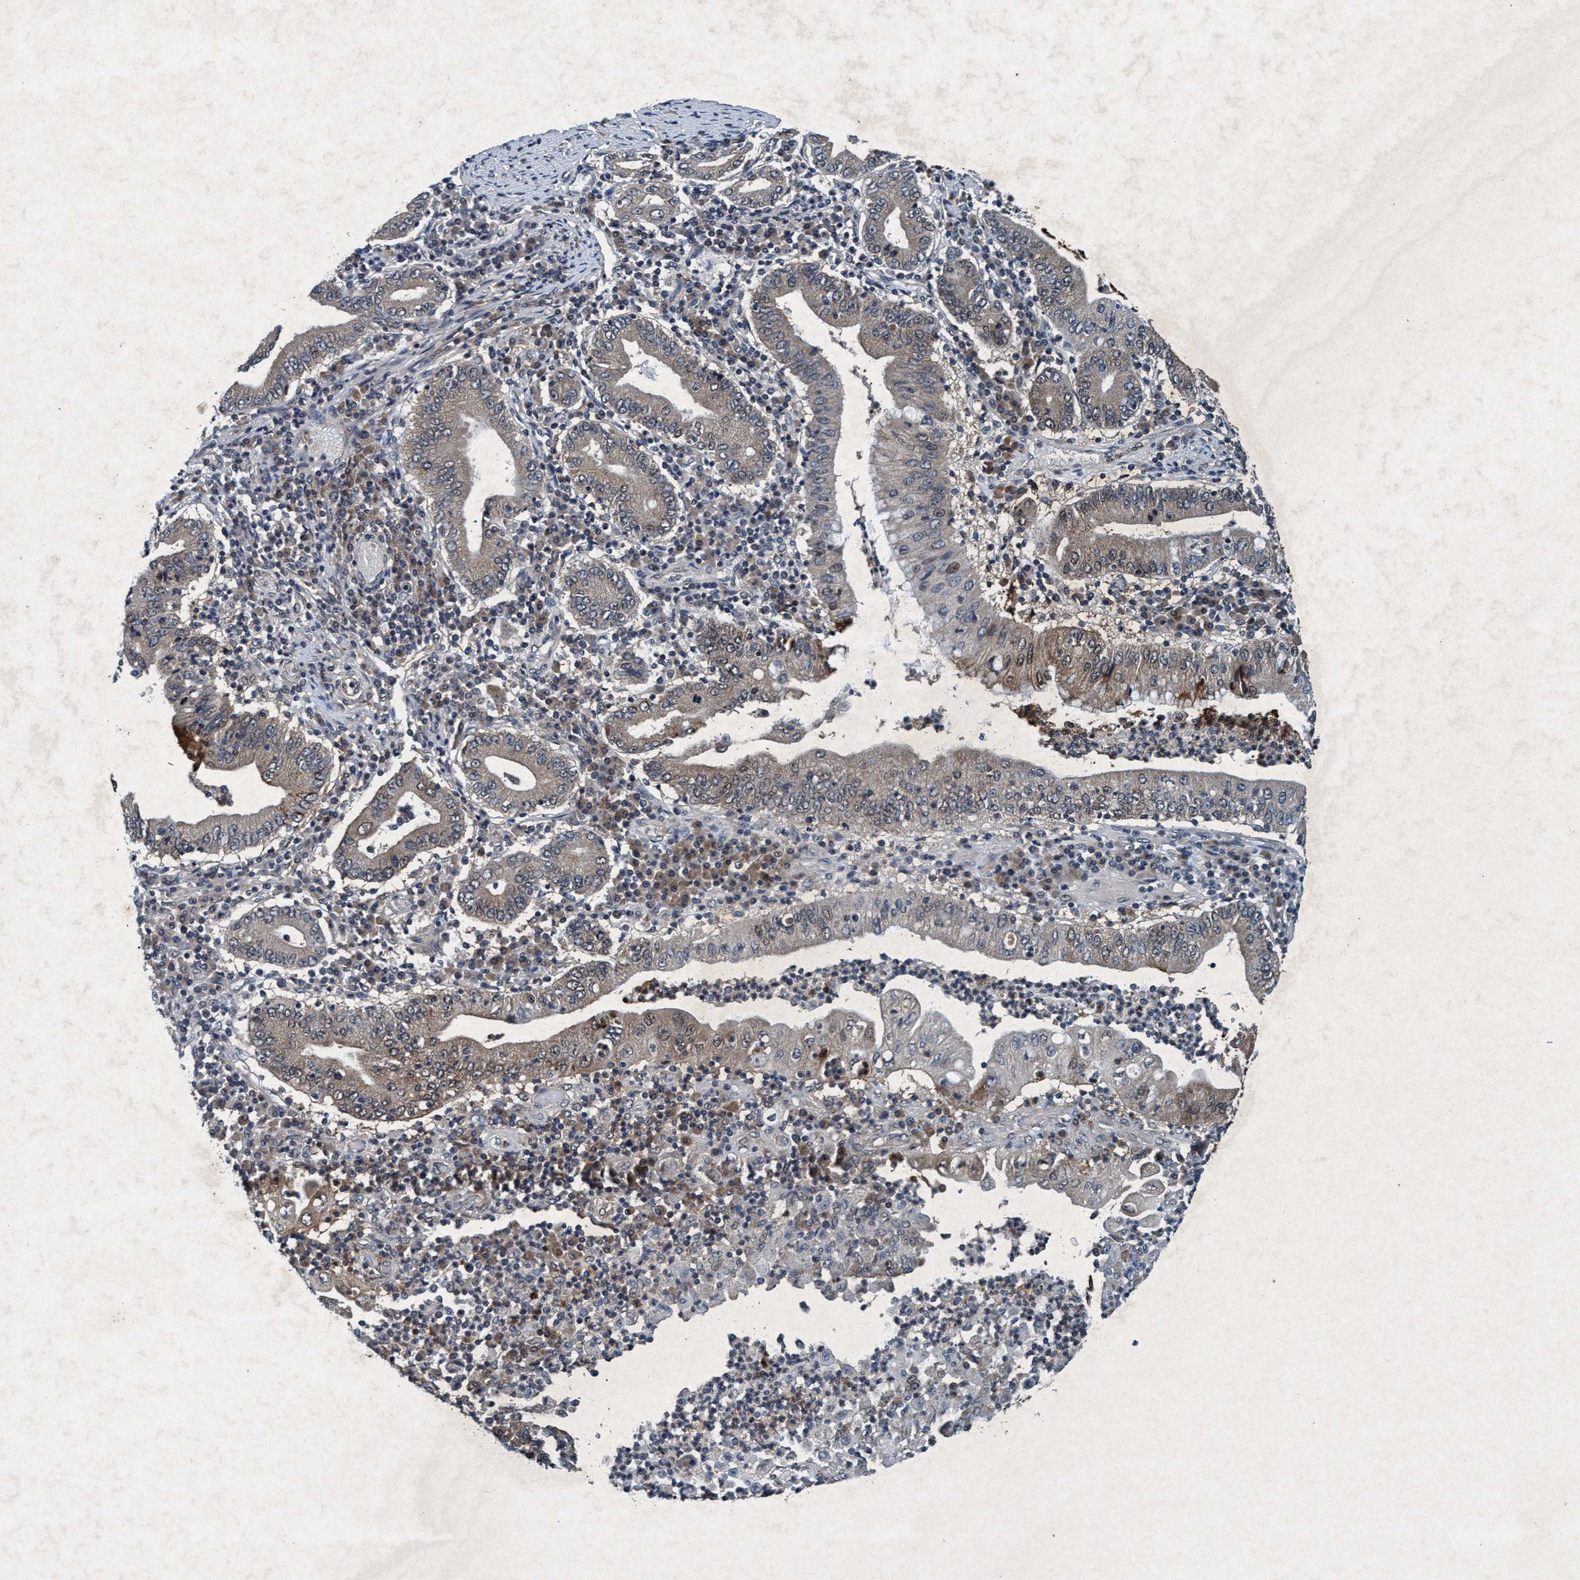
{"staining": {"intensity": "weak", "quantity": "25%-75%", "location": "cytoplasmic/membranous,nuclear"}, "tissue": "stomach cancer", "cell_type": "Tumor cells", "image_type": "cancer", "snomed": [{"axis": "morphology", "description": "Normal tissue, NOS"}, {"axis": "morphology", "description": "Adenocarcinoma, NOS"}, {"axis": "topography", "description": "Esophagus"}, {"axis": "topography", "description": "Stomach, upper"}, {"axis": "topography", "description": "Peripheral nerve tissue"}], "caption": "High-power microscopy captured an IHC photomicrograph of adenocarcinoma (stomach), revealing weak cytoplasmic/membranous and nuclear positivity in about 25%-75% of tumor cells. (IHC, brightfield microscopy, high magnification).", "gene": "AKT1S1", "patient": {"sex": "male", "age": 62}}